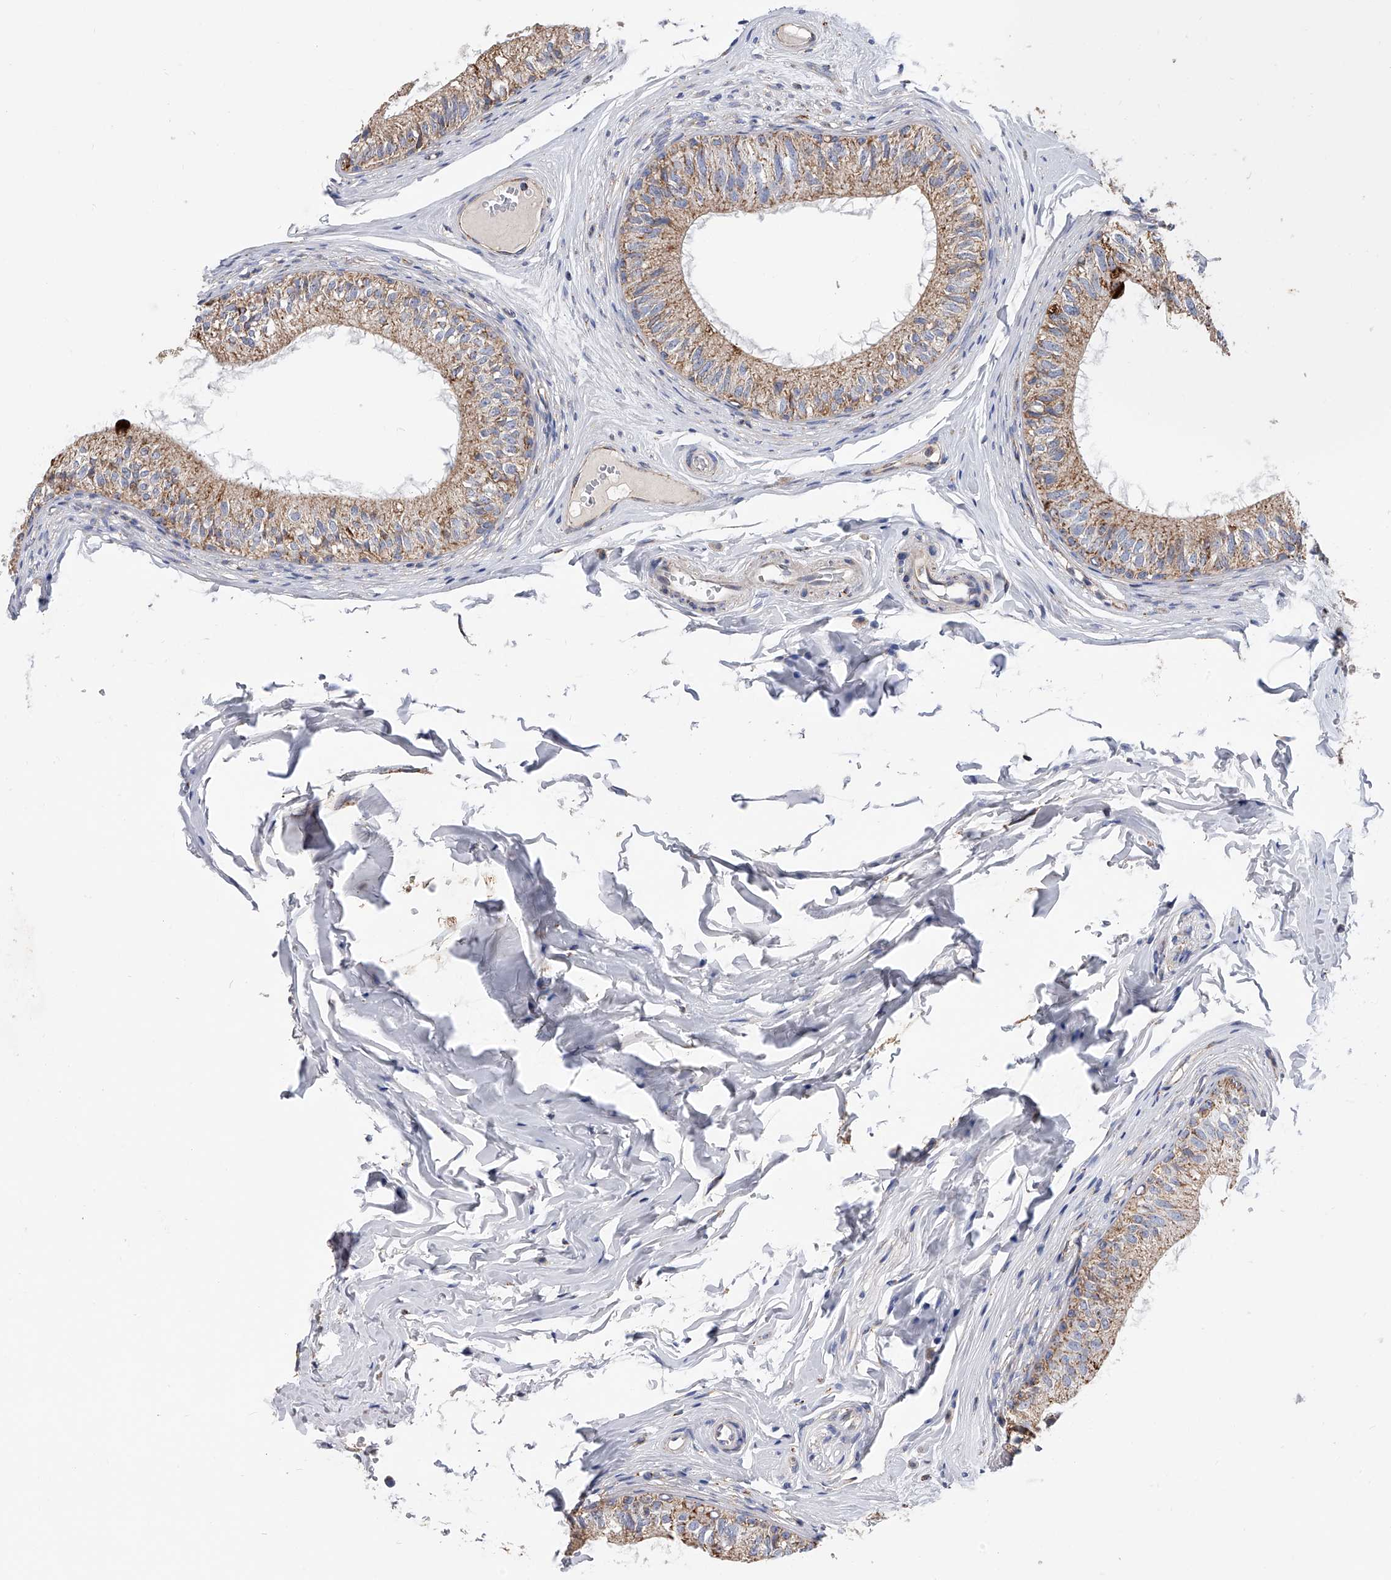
{"staining": {"intensity": "moderate", "quantity": "25%-75%", "location": "cytoplasmic/membranous"}, "tissue": "epididymis", "cell_type": "Glandular cells", "image_type": "normal", "snomed": [{"axis": "morphology", "description": "Normal tissue, NOS"}, {"axis": "morphology", "description": "Seminoma in situ"}, {"axis": "topography", "description": "Testis"}, {"axis": "topography", "description": "Epididymis"}], "caption": "Moderate cytoplasmic/membranous expression is identified in approximately 25%-75% of glandular cells in benign epididymis.", "gene": "PDSS2", "patient": {"sex": "male", "age": 28}}